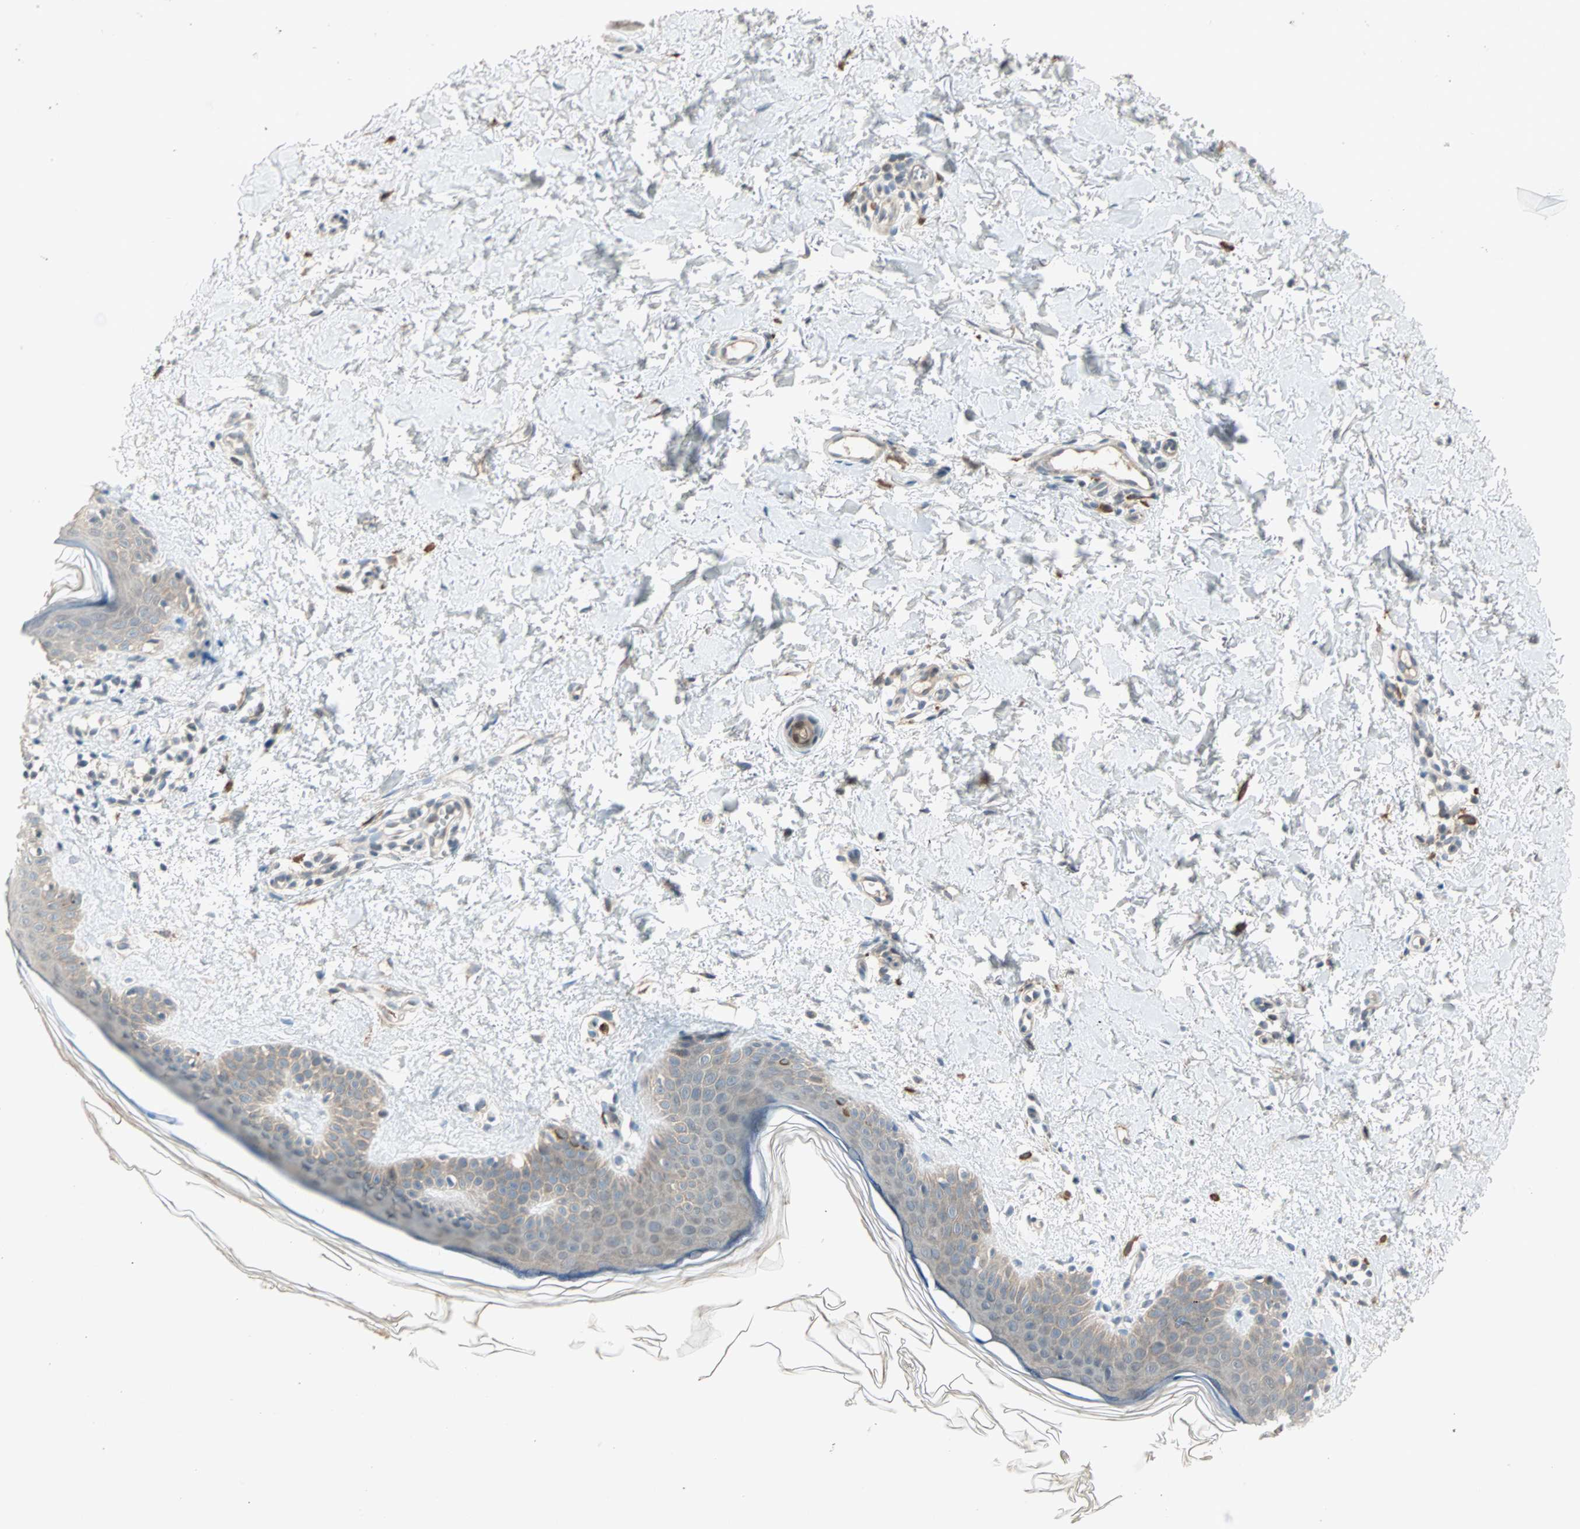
{"staining": {"intensity": "negative", "quantity": "none", "location": "none"}, "tissue": "skin", "cell_type": "Fibroblasts", "image_type": "normal", "snomed": [{"axis": "morphology", "description": "Normal tissue, NOS"}, {"axis": "topography", "description": "Skin"}], "caption": "An immunohistochemistry micrograph of unremarkable skin is shown. There is no staining in fibroblasts of skin. The staining is performed using DAB (3,3'-diaminobenzidine) brown chromogen with nuclei counter-stained in using hematoxylin.", "gene": "RTL6", "patient": {"sex": "female", "age": 56}}